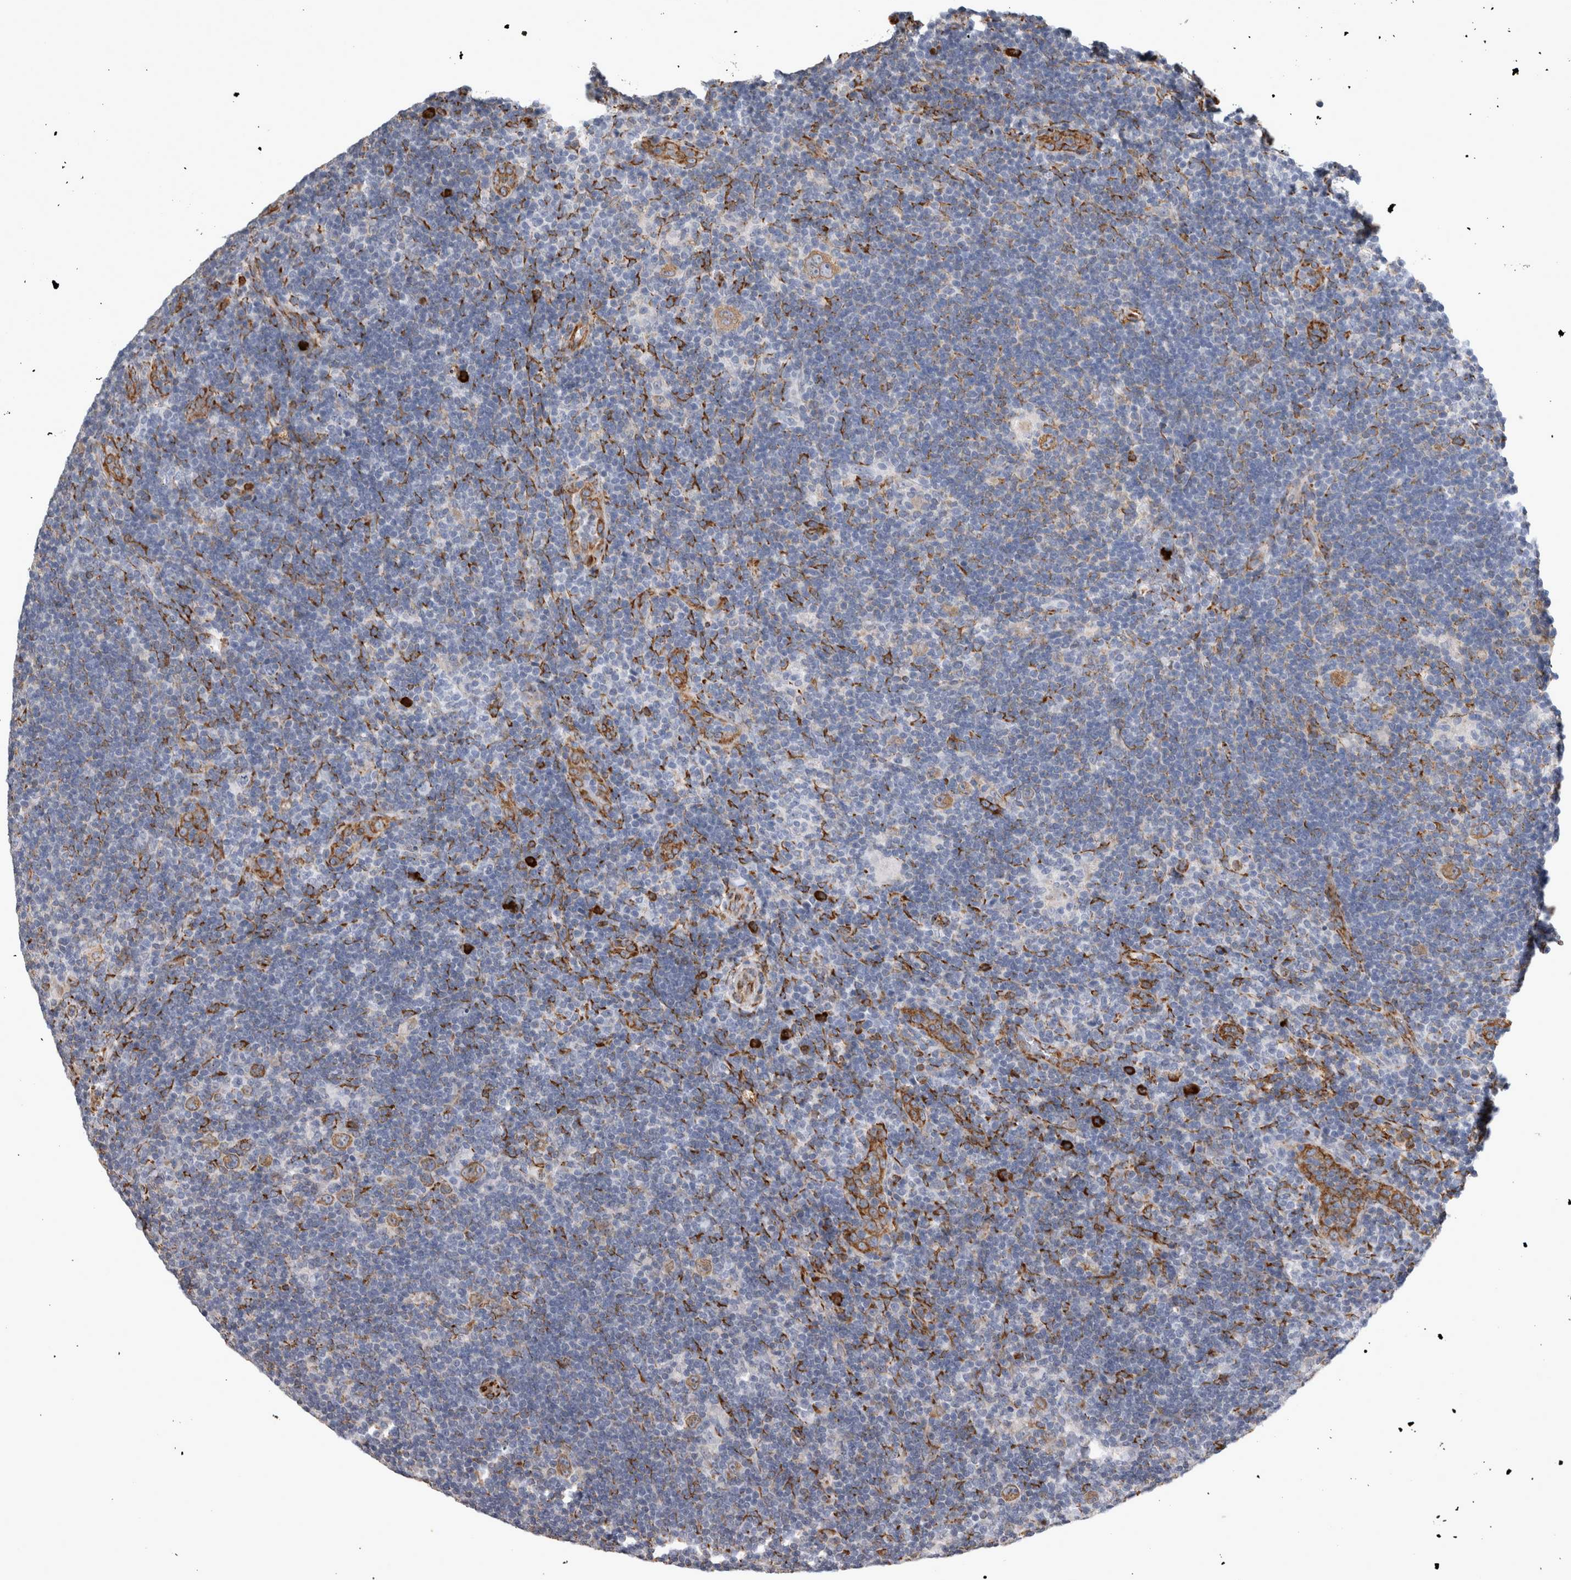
{"staining": {"intensity": "moderate", "quantity": ">75%", "location": "cytoplasmic/membranous"}, "tissue": "lymphoma", "cell_type": "Tumor cells", "image_type": "cancer", "snomed": [{"axis": "morphology", "description": "Hodgkin's disease, NOS"}, {"axis": "topography", "description": "Lymph node"}], "caption": "There is medium levels of moderate cytoplasmic/membranous positivity in tumor cells of Hodgkin's disease, as demonstrated by immunohistochemical staining (brown color).", "gene": "FHIP2B", "patient": {"sex": "female", "age": 57}}